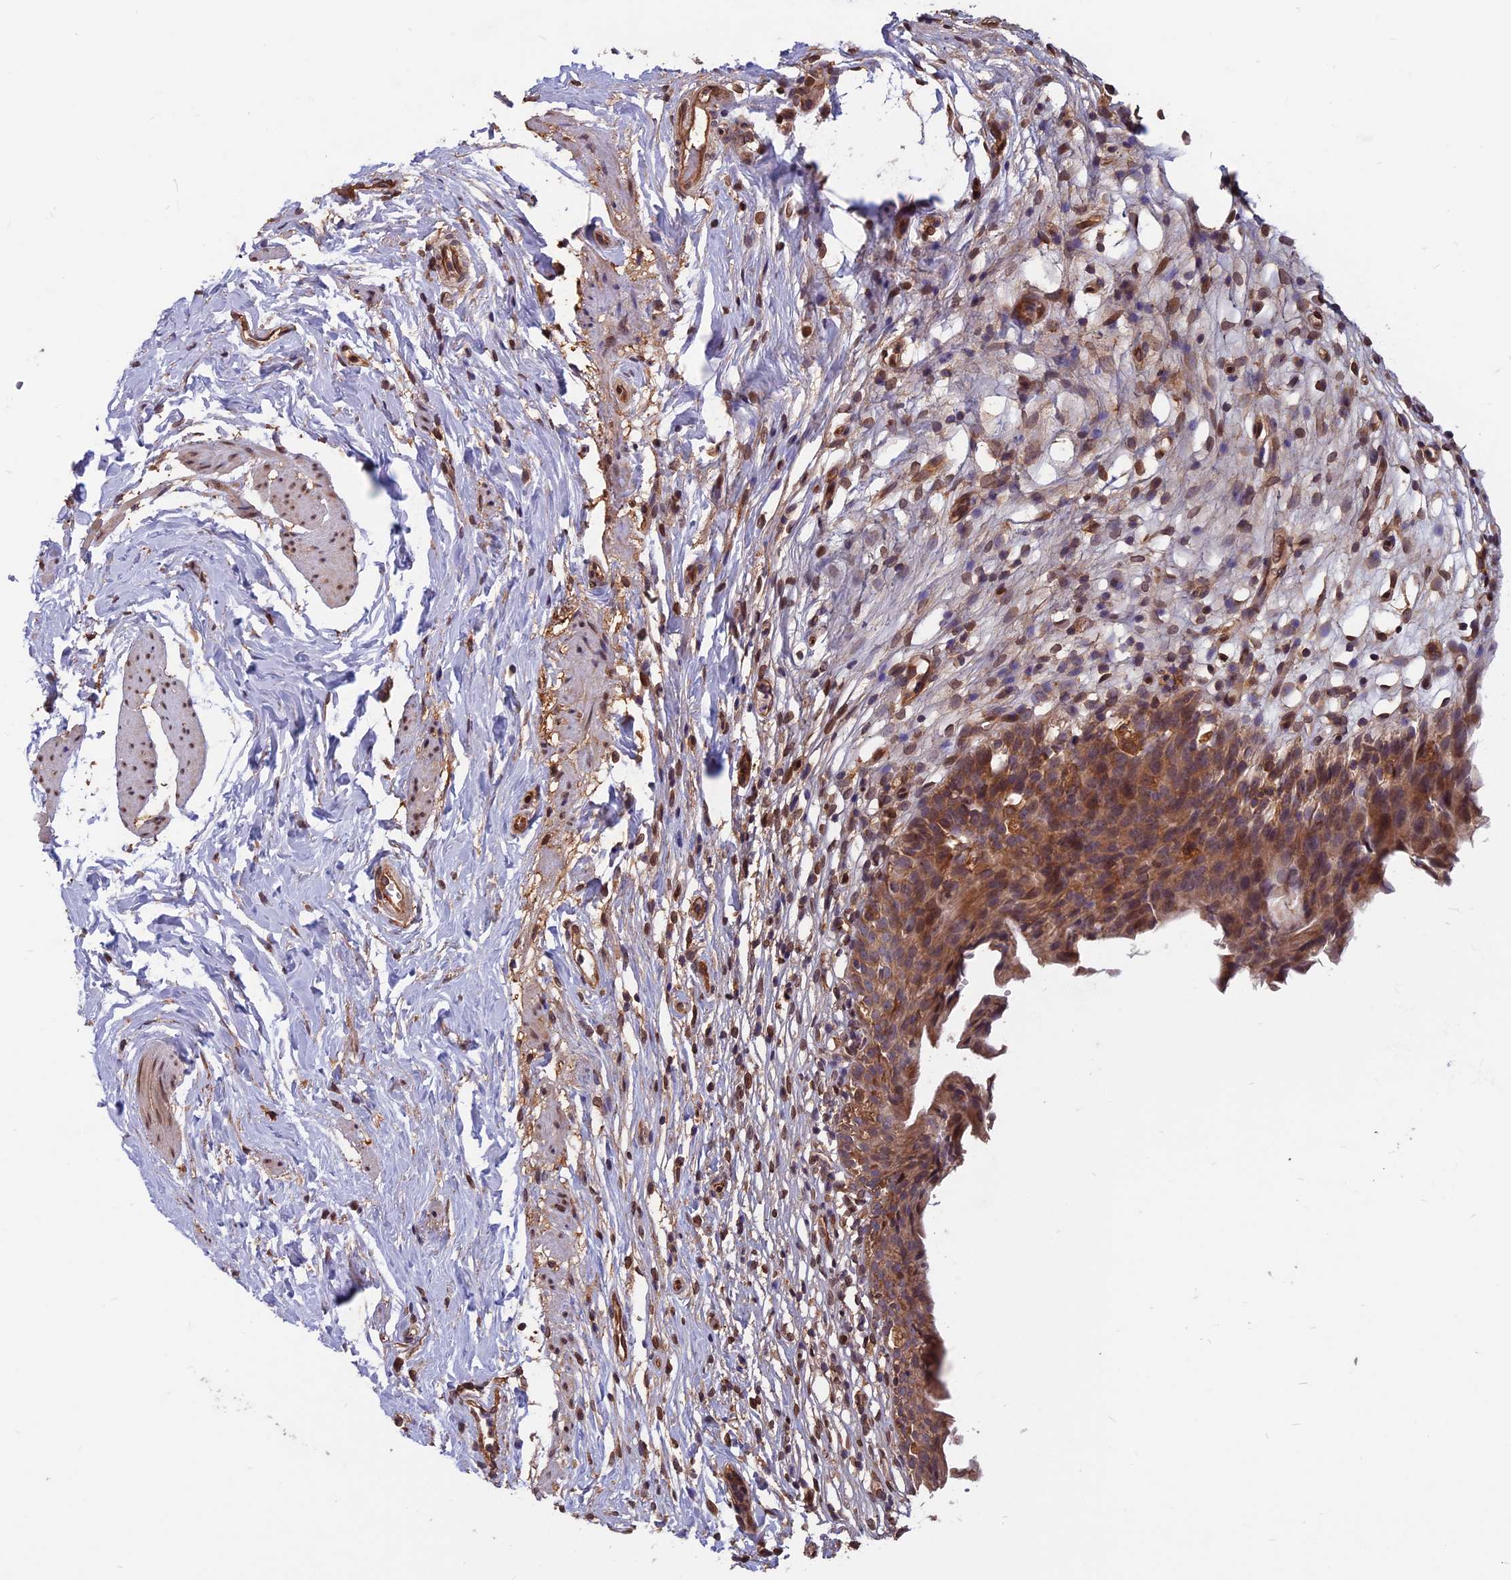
{"staining": {"intensity": "moderate", "quantity": ">75%", "location": "cytoplasmic/membranous,nuclear"}, "tissue": "urinary bladder", "cell_type": "Urothelial cells", "image_type": "normal", "snomed": [{"axis": "morphology", "description": "Normal tissue, NOS"}, {"axis": "morphology", "description": "Inflammation, NOS"}, {"axis": "topography", "description": "Urinary bladder"}], "caption": "A micrograph showing moderate cytoplasmic/membranous,nuclear positivity in about >75% of urothelial cells in normal urinary bladder, as visualized by brown immunohistochemical staining.", "gene": "SPG11", "patient": {"sex": "male", "age": 63}}